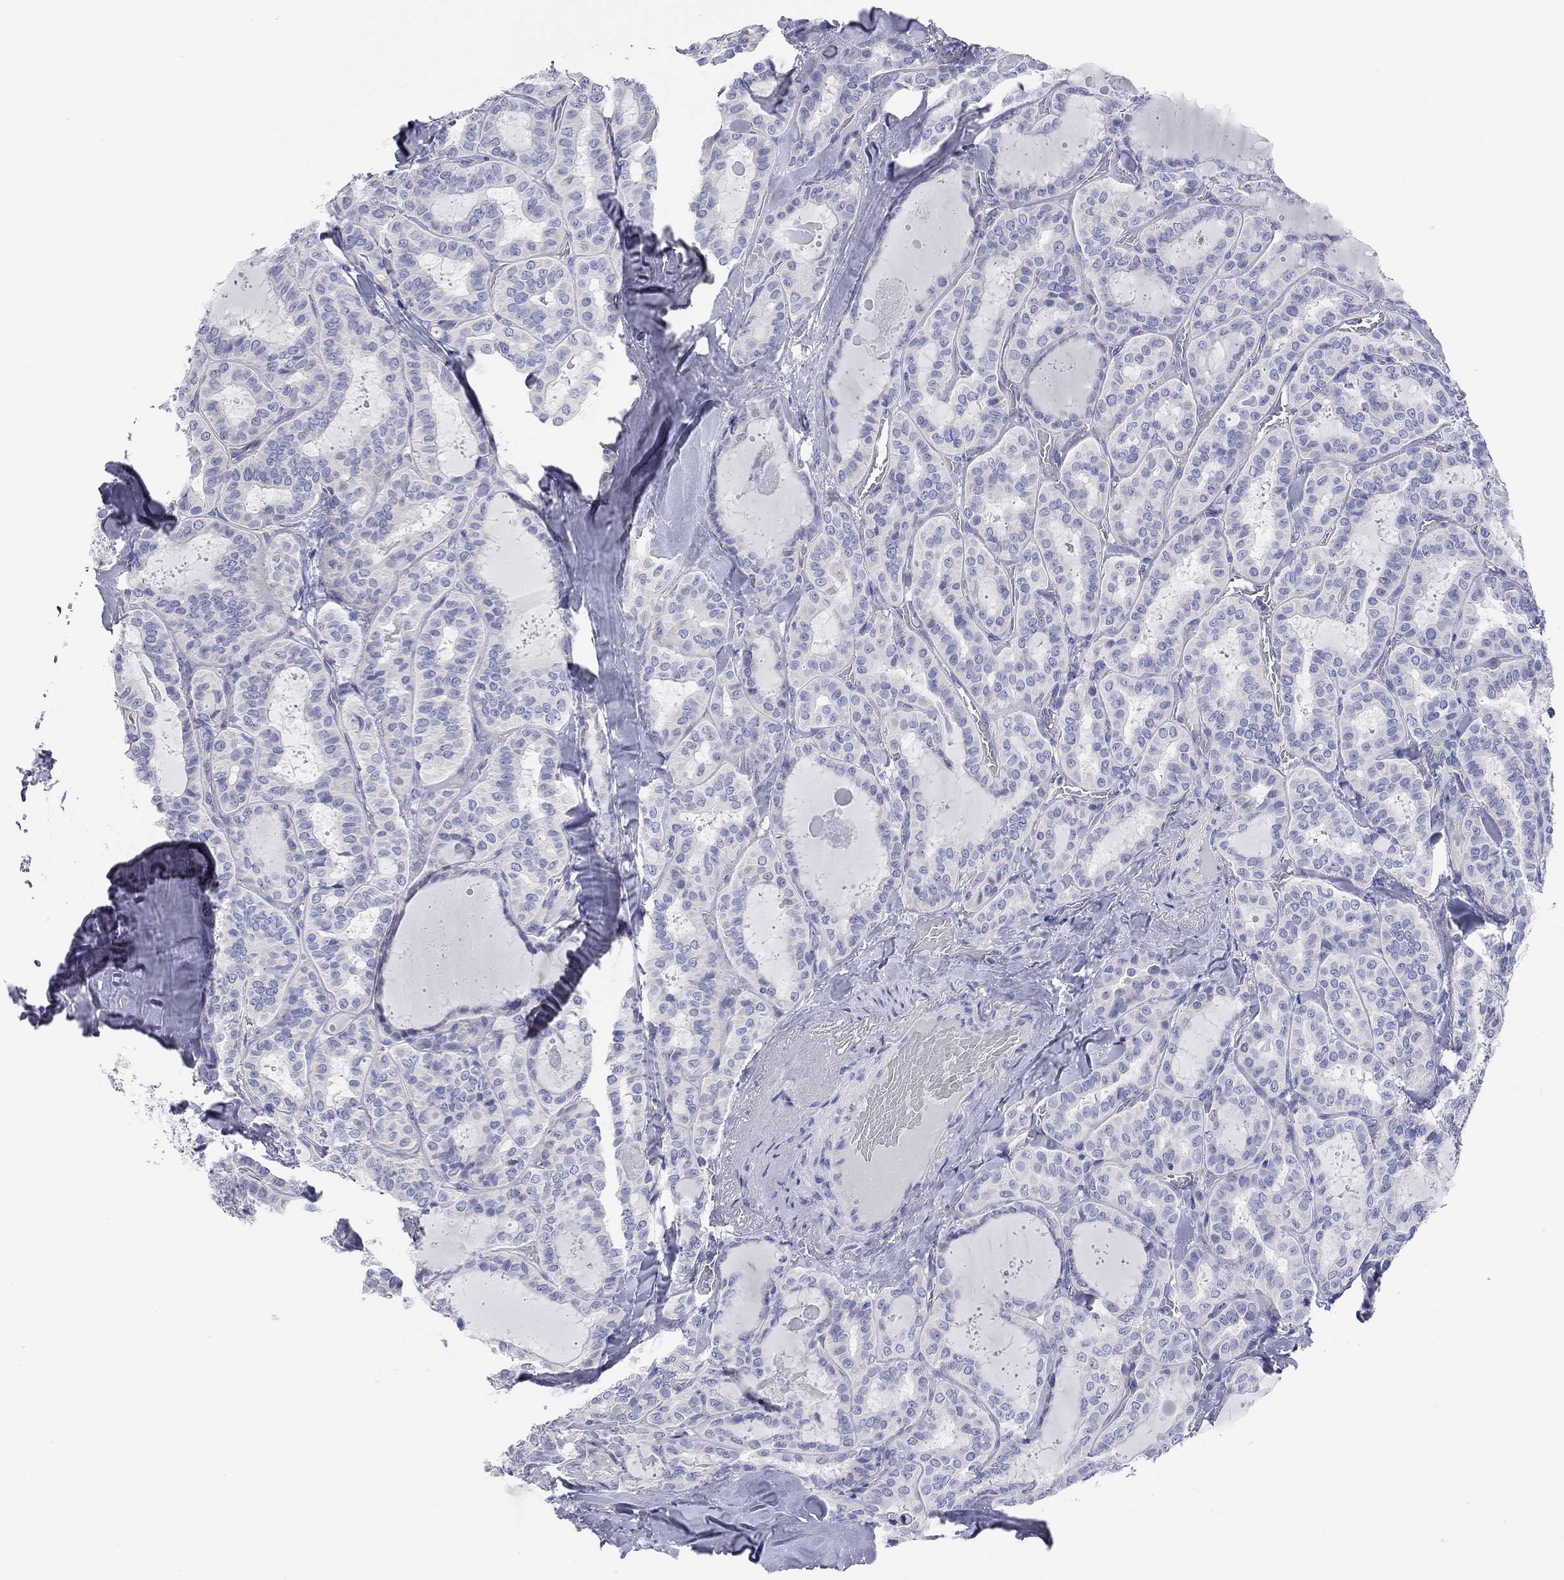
{"staining": {"intensity": "negative", "quantity": "none", "location": "none"}, "tissue": "thyroid cancer", "cell_type": "Tumor cells", "image_type": "cancer", "snomed": [{"axis": "morphology", "description": "Papillary adenocarcinoma, NOS"}, {"axis": "topography", "description": "Thyroid gland"}], "caption": "The photomicrograph shows no staining of tumor cells in papillary adenocarcinoma (thyroid).", "gene": "TMEM221", "patient": {"sex": "female", "age": 39}}